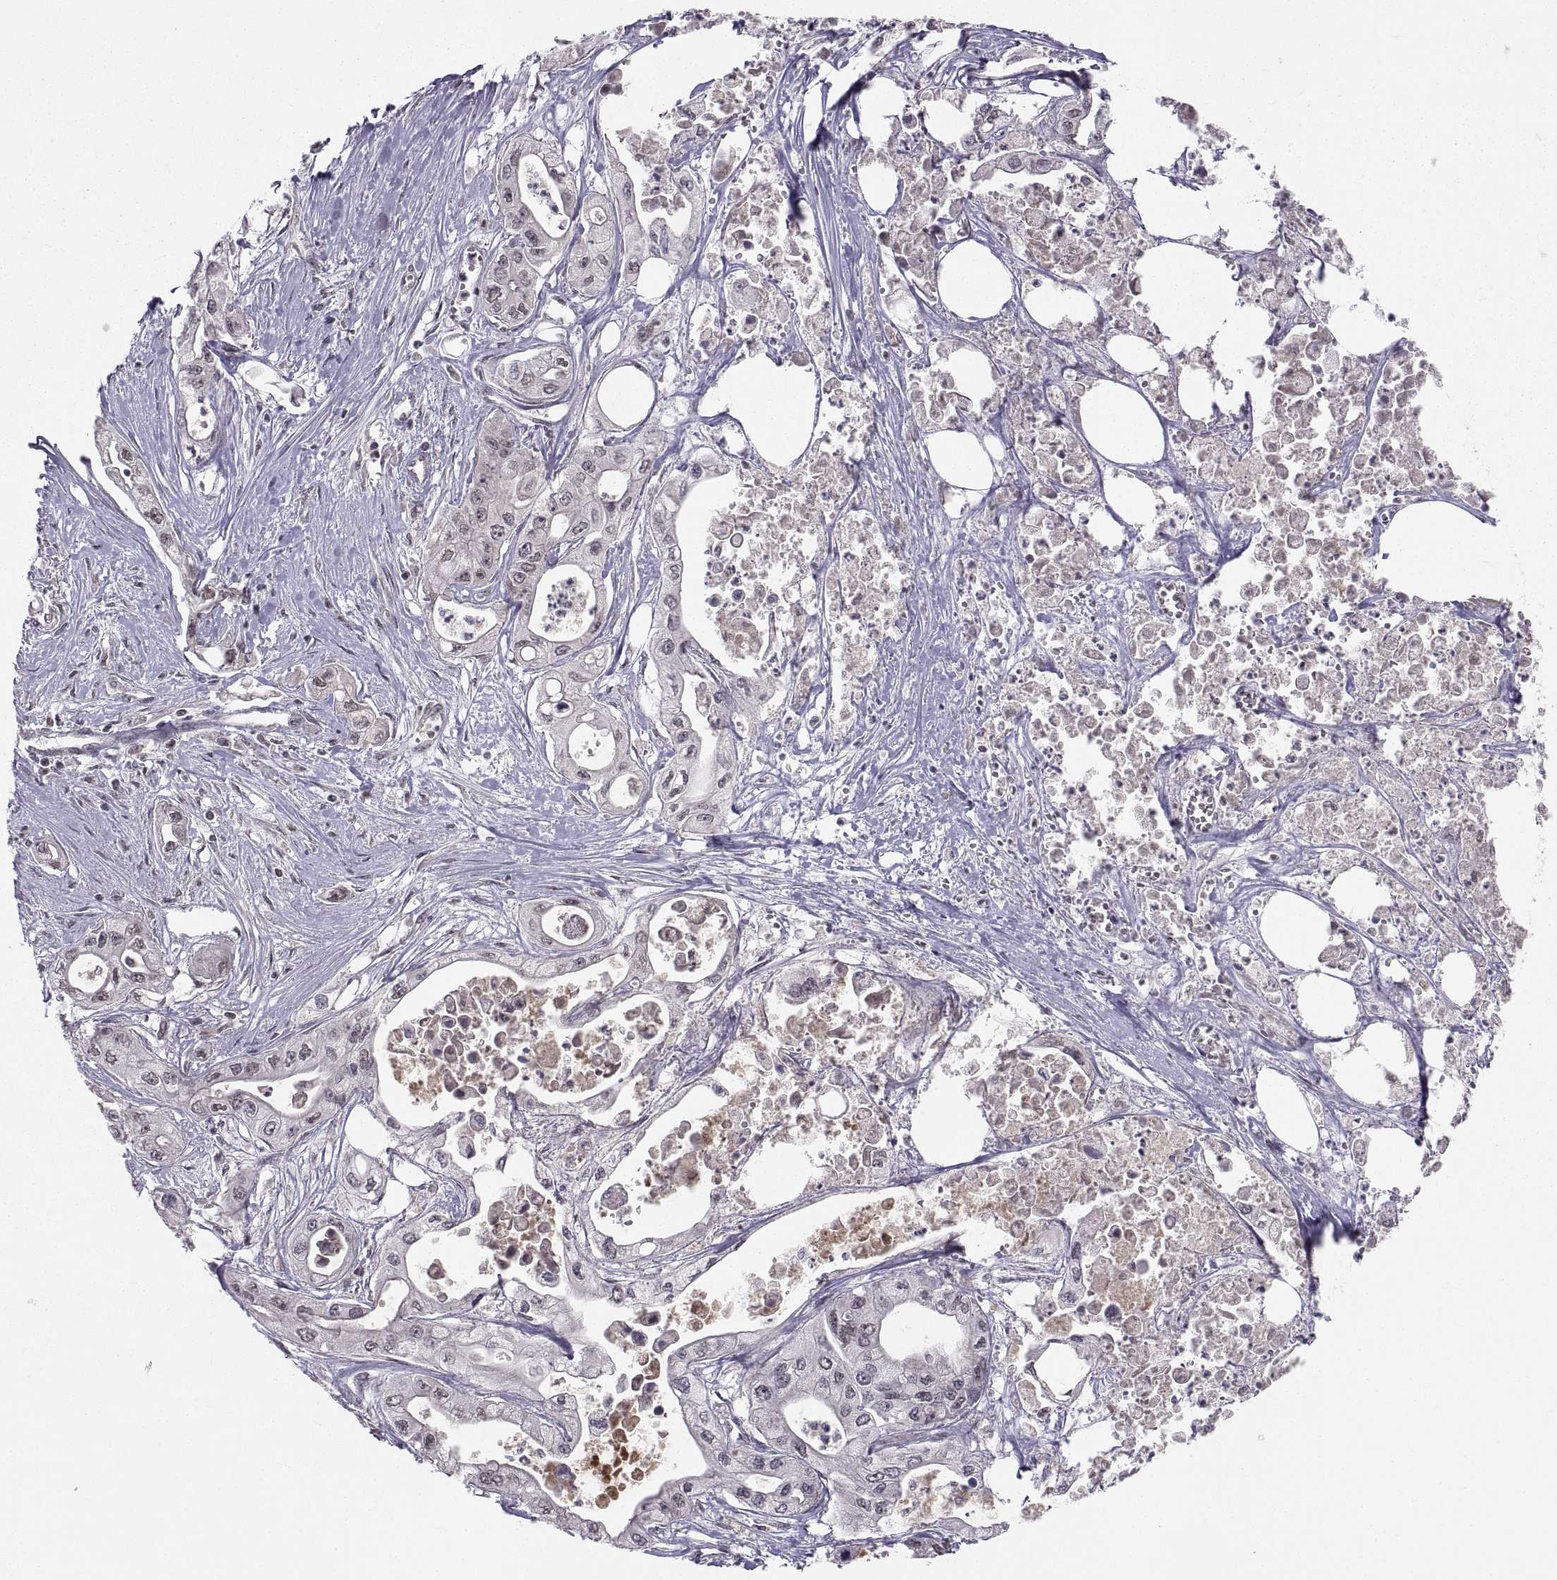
{"staining": {"intensity": "negative", "quantity": "none", "location": "none"}, "tissue": "pancreatic cancer", "cell_type": "Tumor cells", "image_type": "cancer", "snomed": [{"axis": "morphology", "description": "Adenocarcinoma, NOS"}, {"axis": "topography", "description": "Pancreas"}], "caption": "There is no significant positivity in tumor cells of adenocarcinoma (pancreatic).", "gene": "ABL2", "patient": {"sex": "male", "age": 70}}